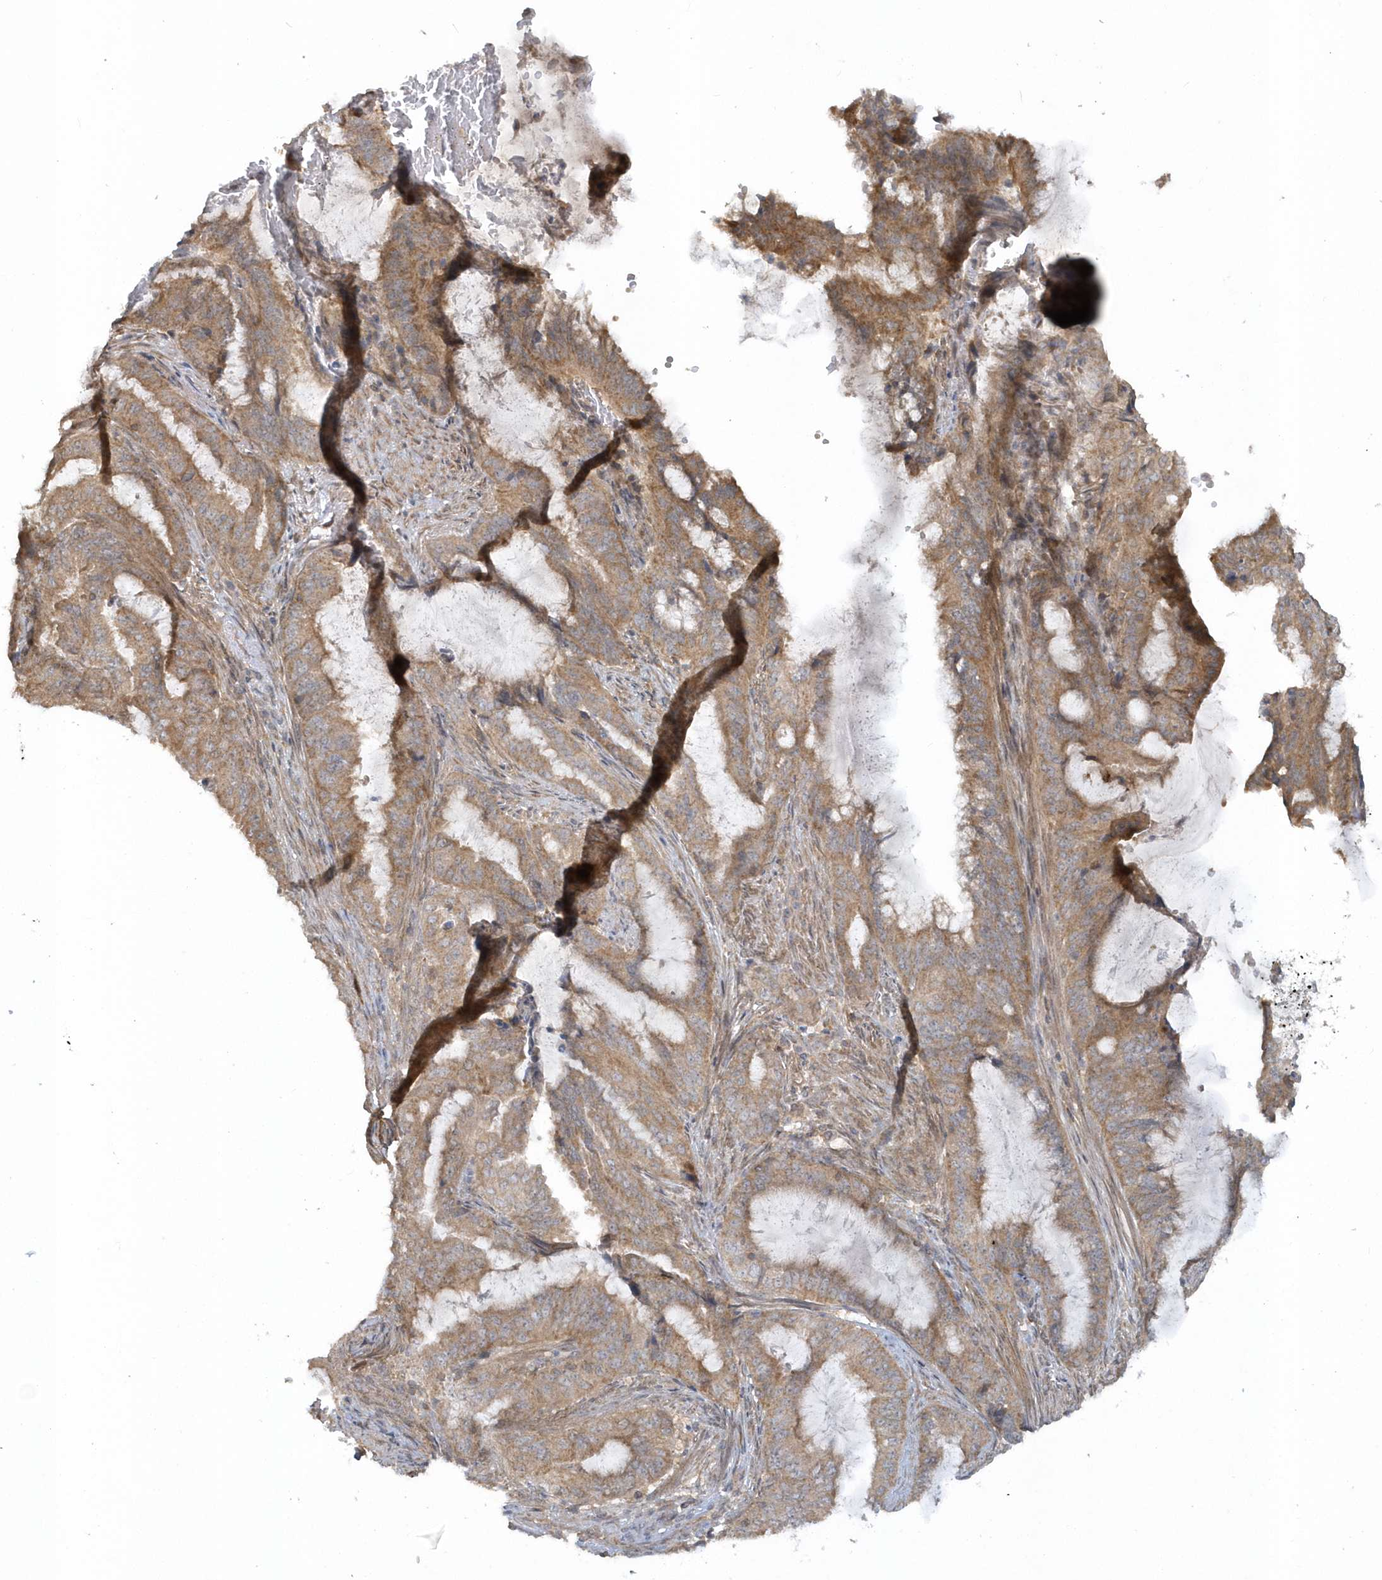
{"staining": {"intensity": "moderate", "quantity": ">75%", "location": "cytoplasmic/membranous"}, "tissue": "endometrial cancer", "cell_type": "Tumor cells", "image_type": "cancer", "snomed": [{"axis": "morphology", "description": "Adenocarcinoma, NOS"}, {"axis": "topography", "description": "Endometrium"}], "caption": "IHC micrograph of adenocarcinoma (endometrial) stained for a protein (brown), which reveals medium levels of moderate cytoplasmic/membranous staining in approximately >75% of tumor cells.", "gene": "THG1L", "patient": {"sex": "female", "age": 51}}